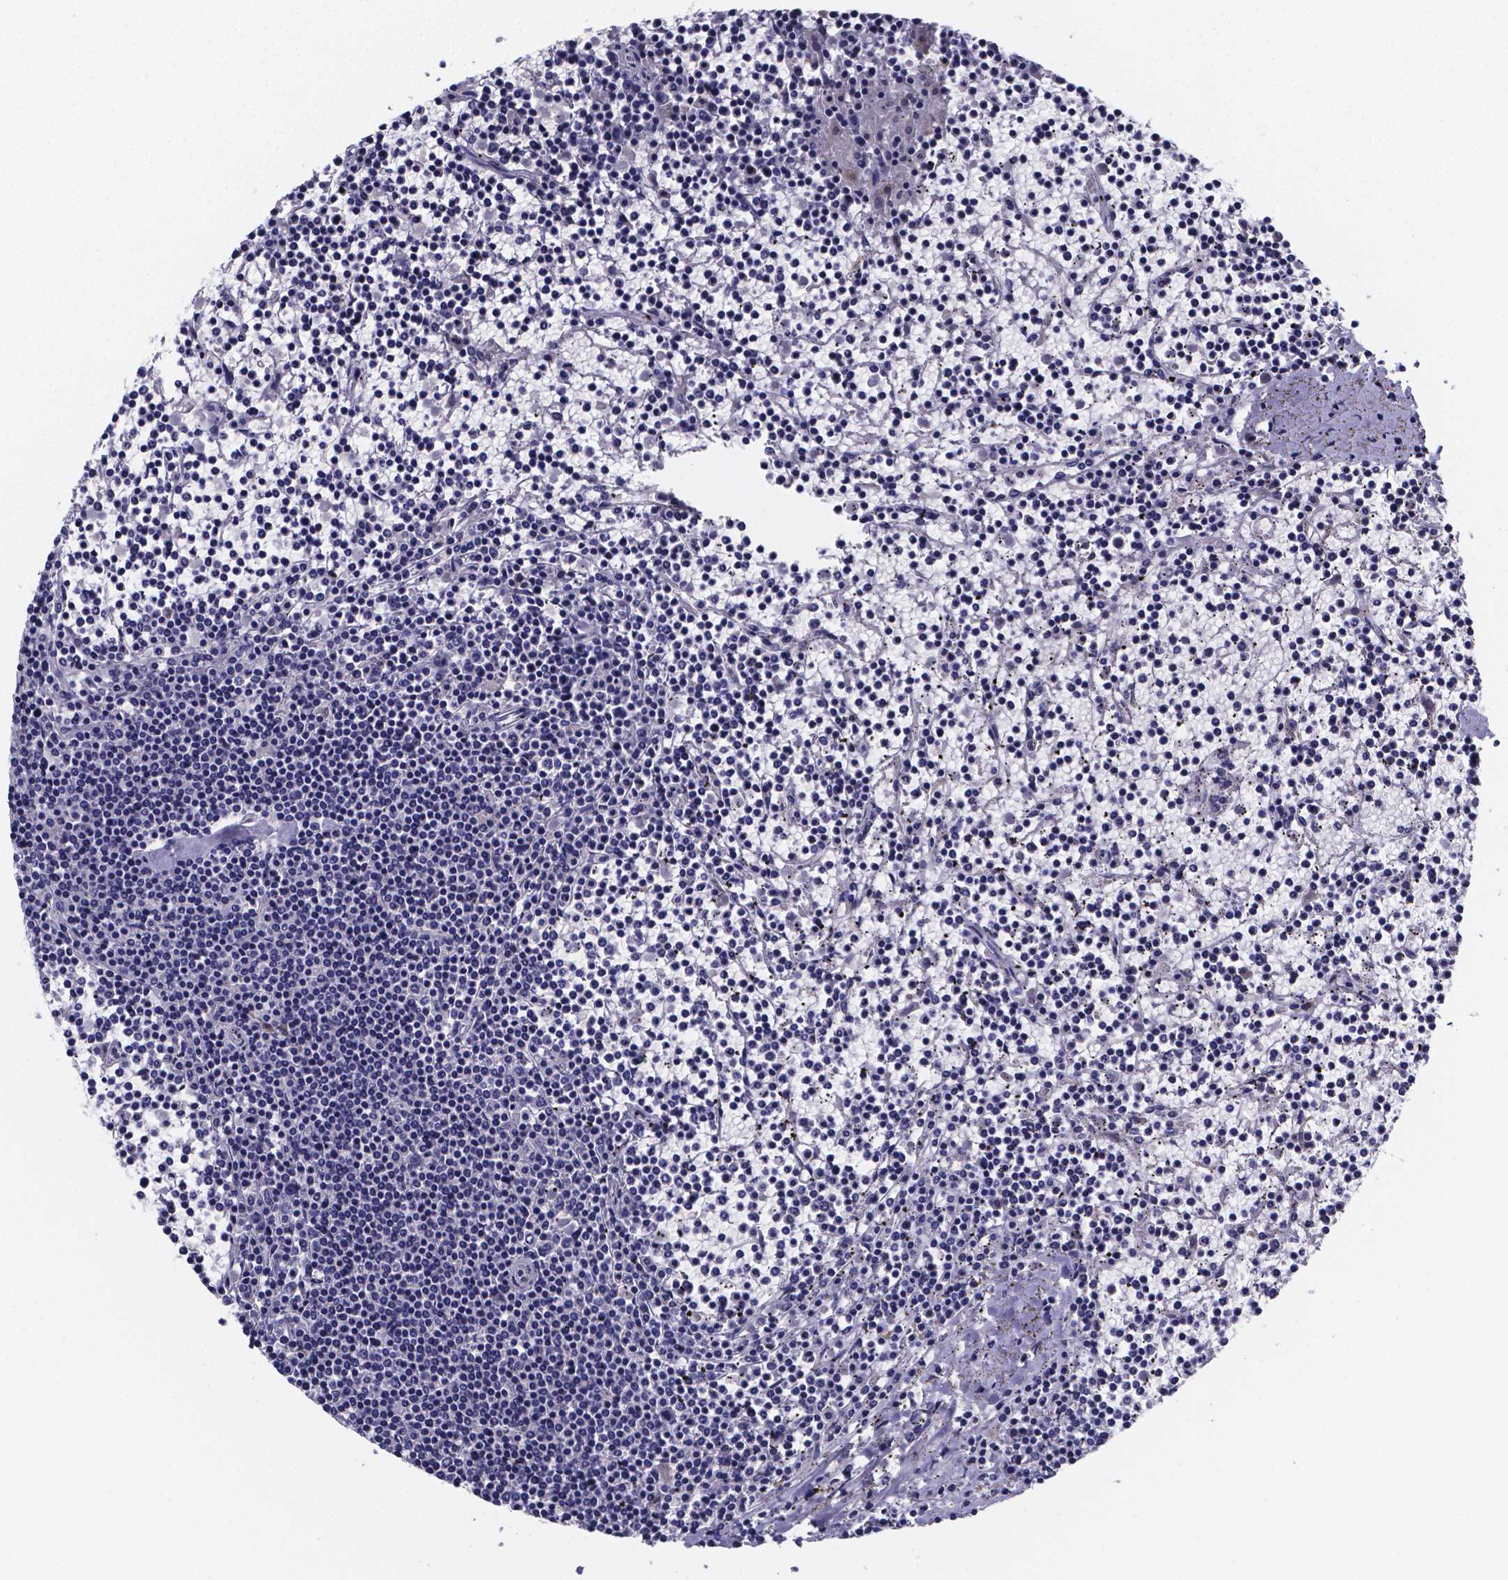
{"staining": {"intensity": "negative", "quantity": "none", "location": "none"}, "tissue": "lymphoma", "cell_type": "Tumor cells", "image_type": "cancer", "snomed": [{"axis": "morphology", "description": "Malignant lymphoma, non-Hodgkin's type, Low grade"}, {"axis": "topography", "description": "Spleen"}], "caption": "High magnification brightfield microscopy of lymphoma stained with DAB (3,3'-diaminobenzidine) (brown) and counterstained with hematoxylin (blue): tumor cells show no significant staining. (DAB IHC with hematoxylin counter stain).", "gene": "SFRP4", "patient": {"sex": "female", "age": 19}}